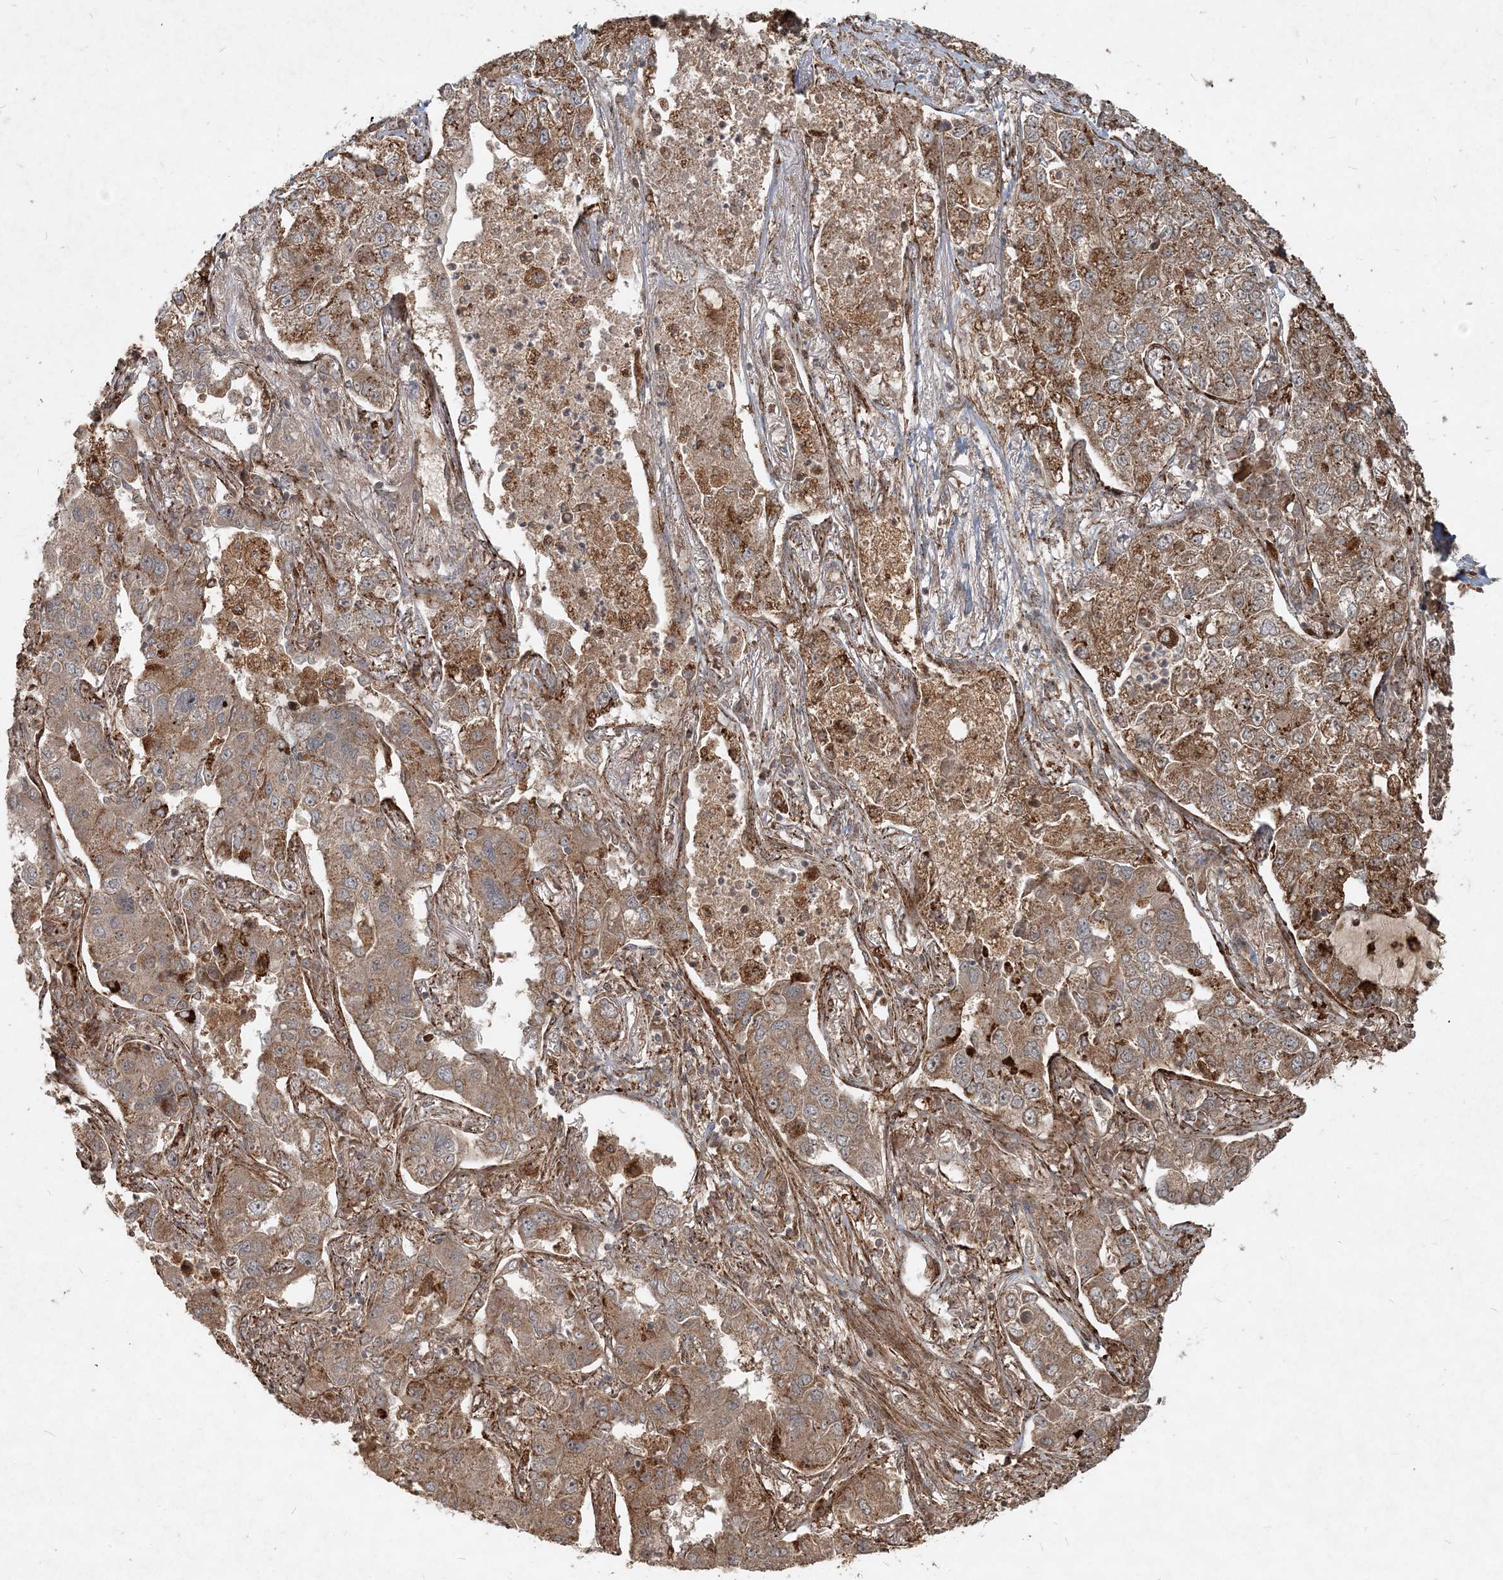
{"staining": {"intensity": "moderate", "quantity": ">75%", "location": "cytoplasmic/membranous"}, "tissue": "lung cancer", "cell_type": "Tumor cells", "image_type": "cancer", "snomed": [{"axis": "morphology", "description": "Adenocarcinoma, NOS"}, {"axis": "topography", "description": "Lung"}], "caption": "Brown immunohistochemical staining in lung adenocarcinoma displays moderate cytoplasmic/membranous positivity in approximately >75% of tumor cells.", "gene": "NARS1", "patient": {"sex": "male", "age": 49}}